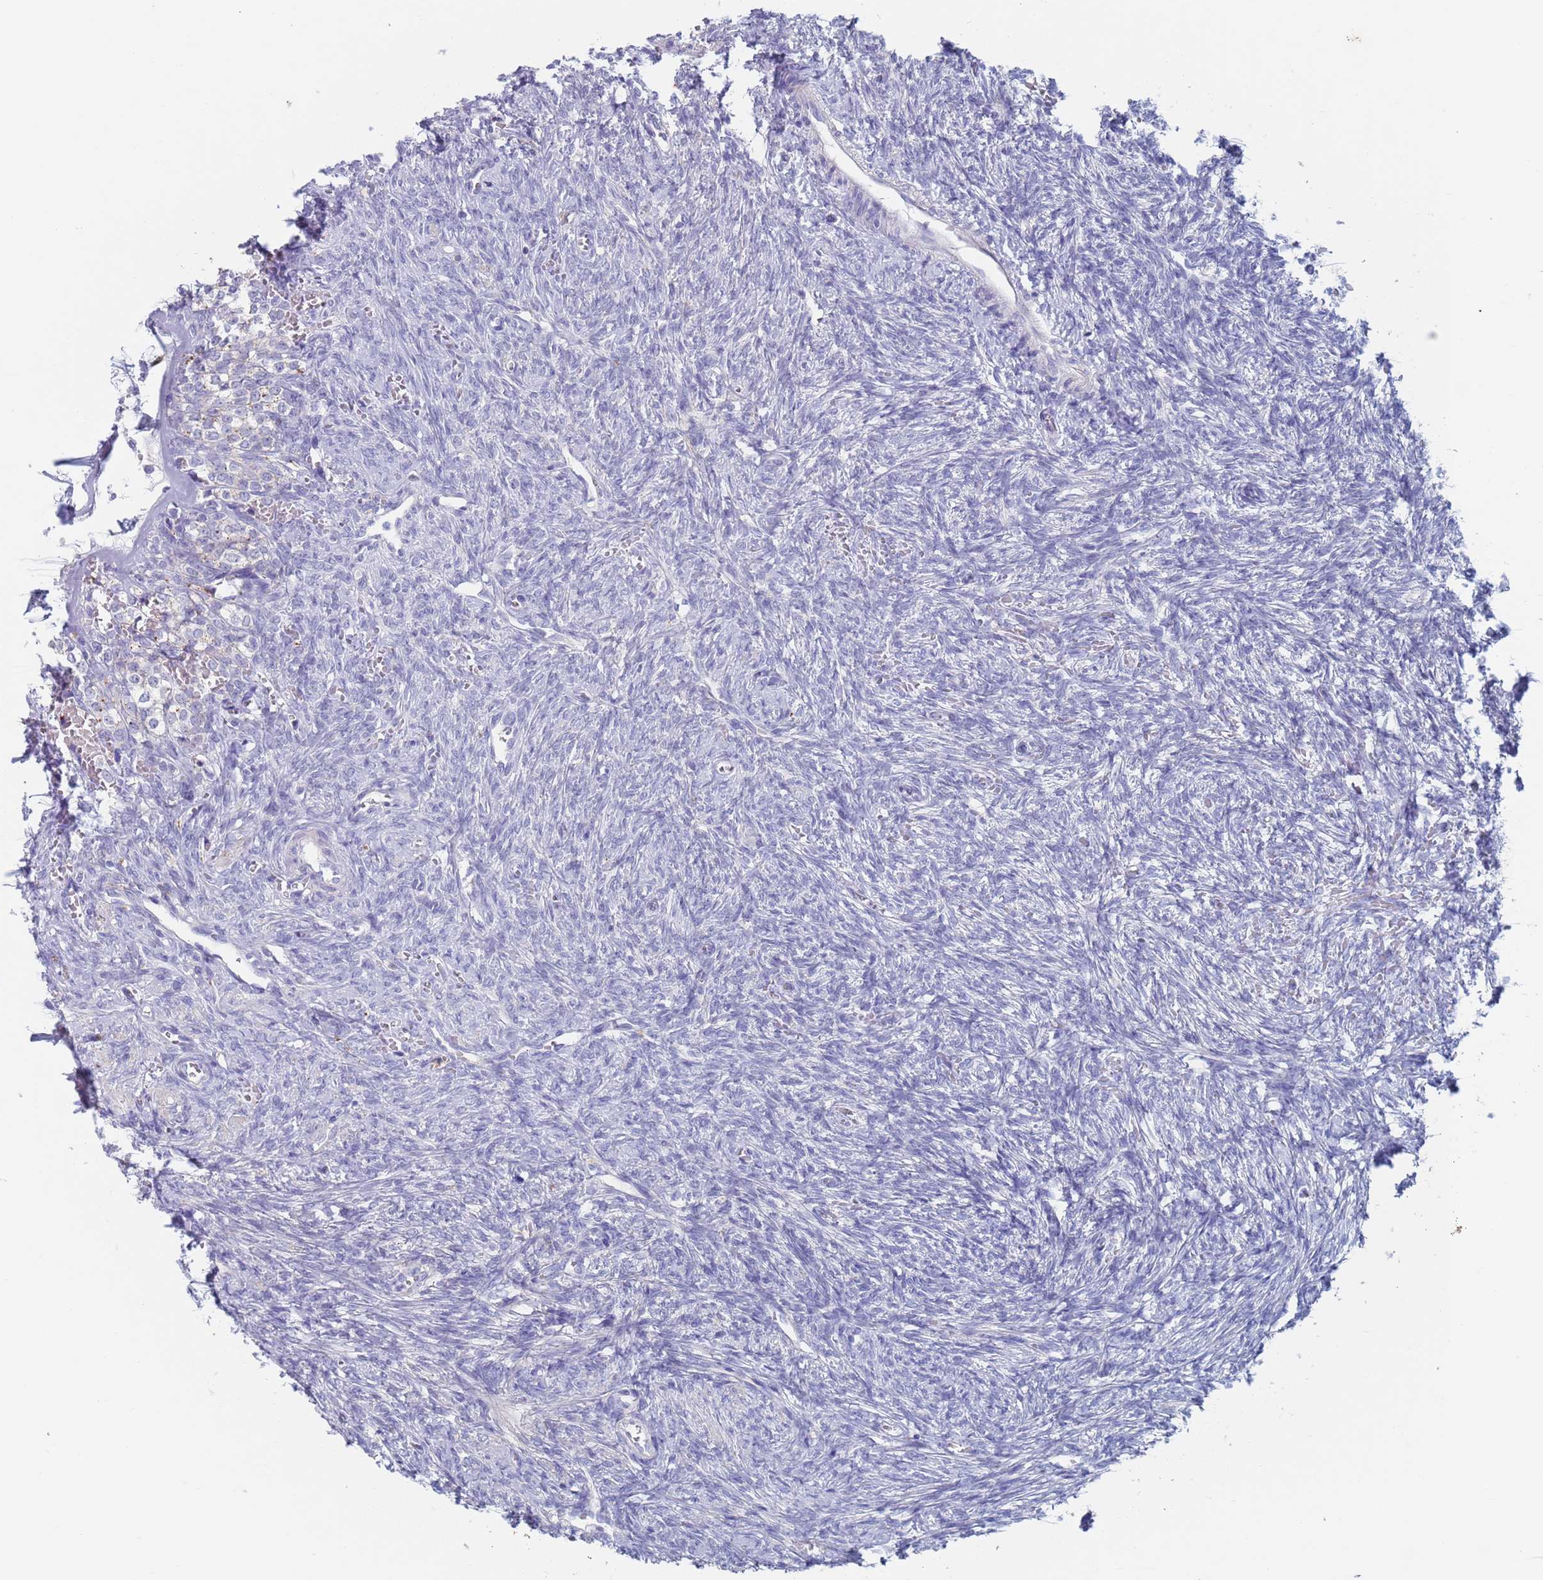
{"staining": {"intensity": "negative", "quantity": "none", "location": "none"}, "tissue": "ovary", "cell_type": "Ovarian stroma cells", "image_type": "normal", "snomed": [{"axis": "morphology", "description": "Normal tissue, NOS"}, {"axis": "topography", "description": "Ovary"}], "caption": "The photomicrograph exhibits no staining of ovarian stroma cells in unremarkable ovary.", "gene": "FUCA1", "patient": {"sex": "female", "age": 41}}